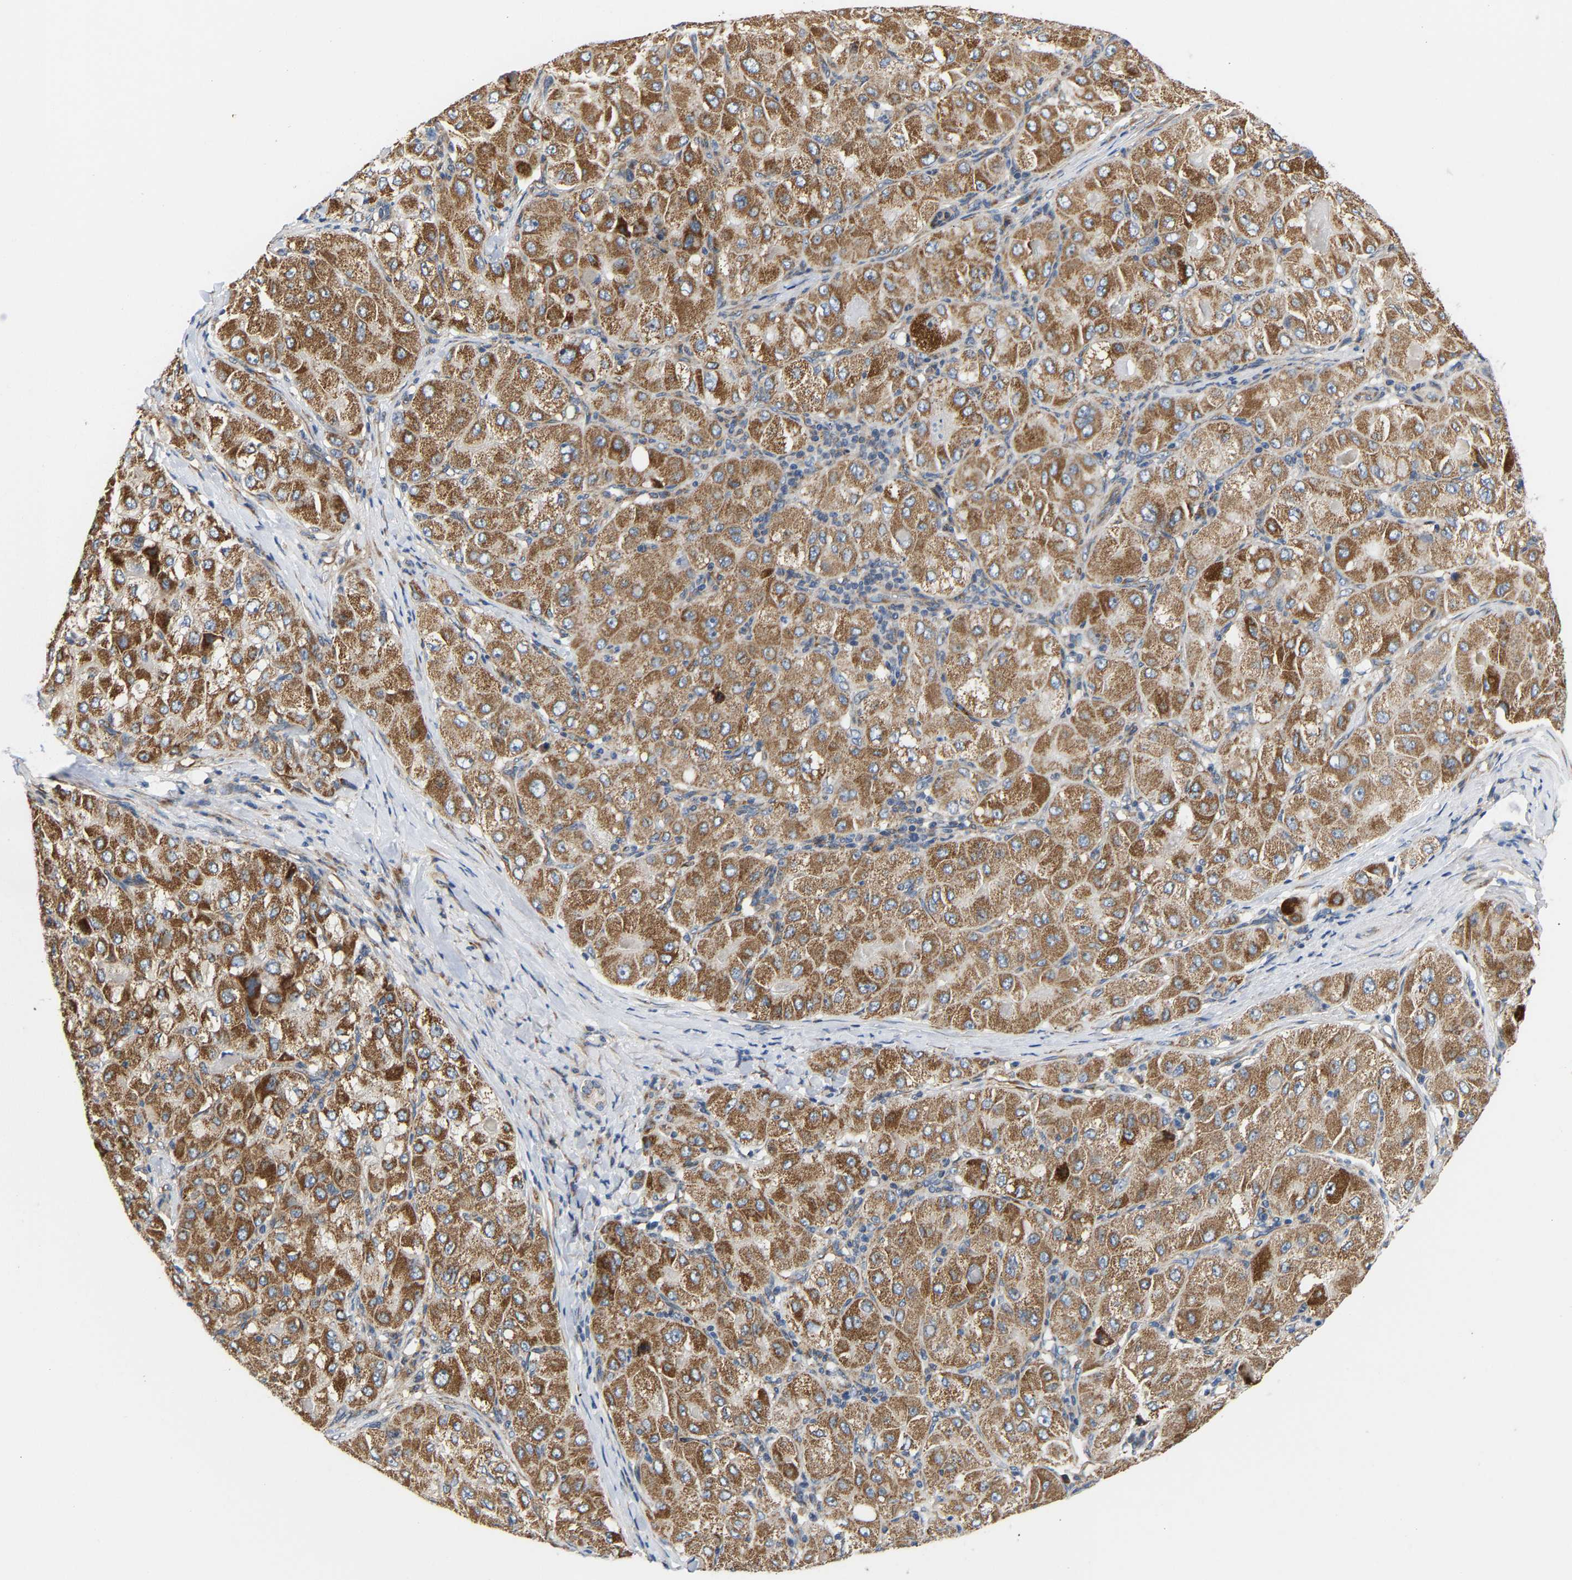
{"staining": {"intensity": "strong", "quantity": ">75%", "location": "cytoplasmic/membranous"}, "tissue": "liver cancer", "cell_type": "Tumor cells", "image_type": "cancer", "snomed": [{"axis": "morphology", "description": "Carcinoma, Hepatocellular, NOS"}, {"axis": "topography", "description": "Liver"}], "caption": "Human liver cancer stained for a protein (brown) shows strong cytoplasmic/membranous positive expression in about >75% of tumor cells.", "gene": "TMEM168", "patient": {"sex": "male", "age": 80}}